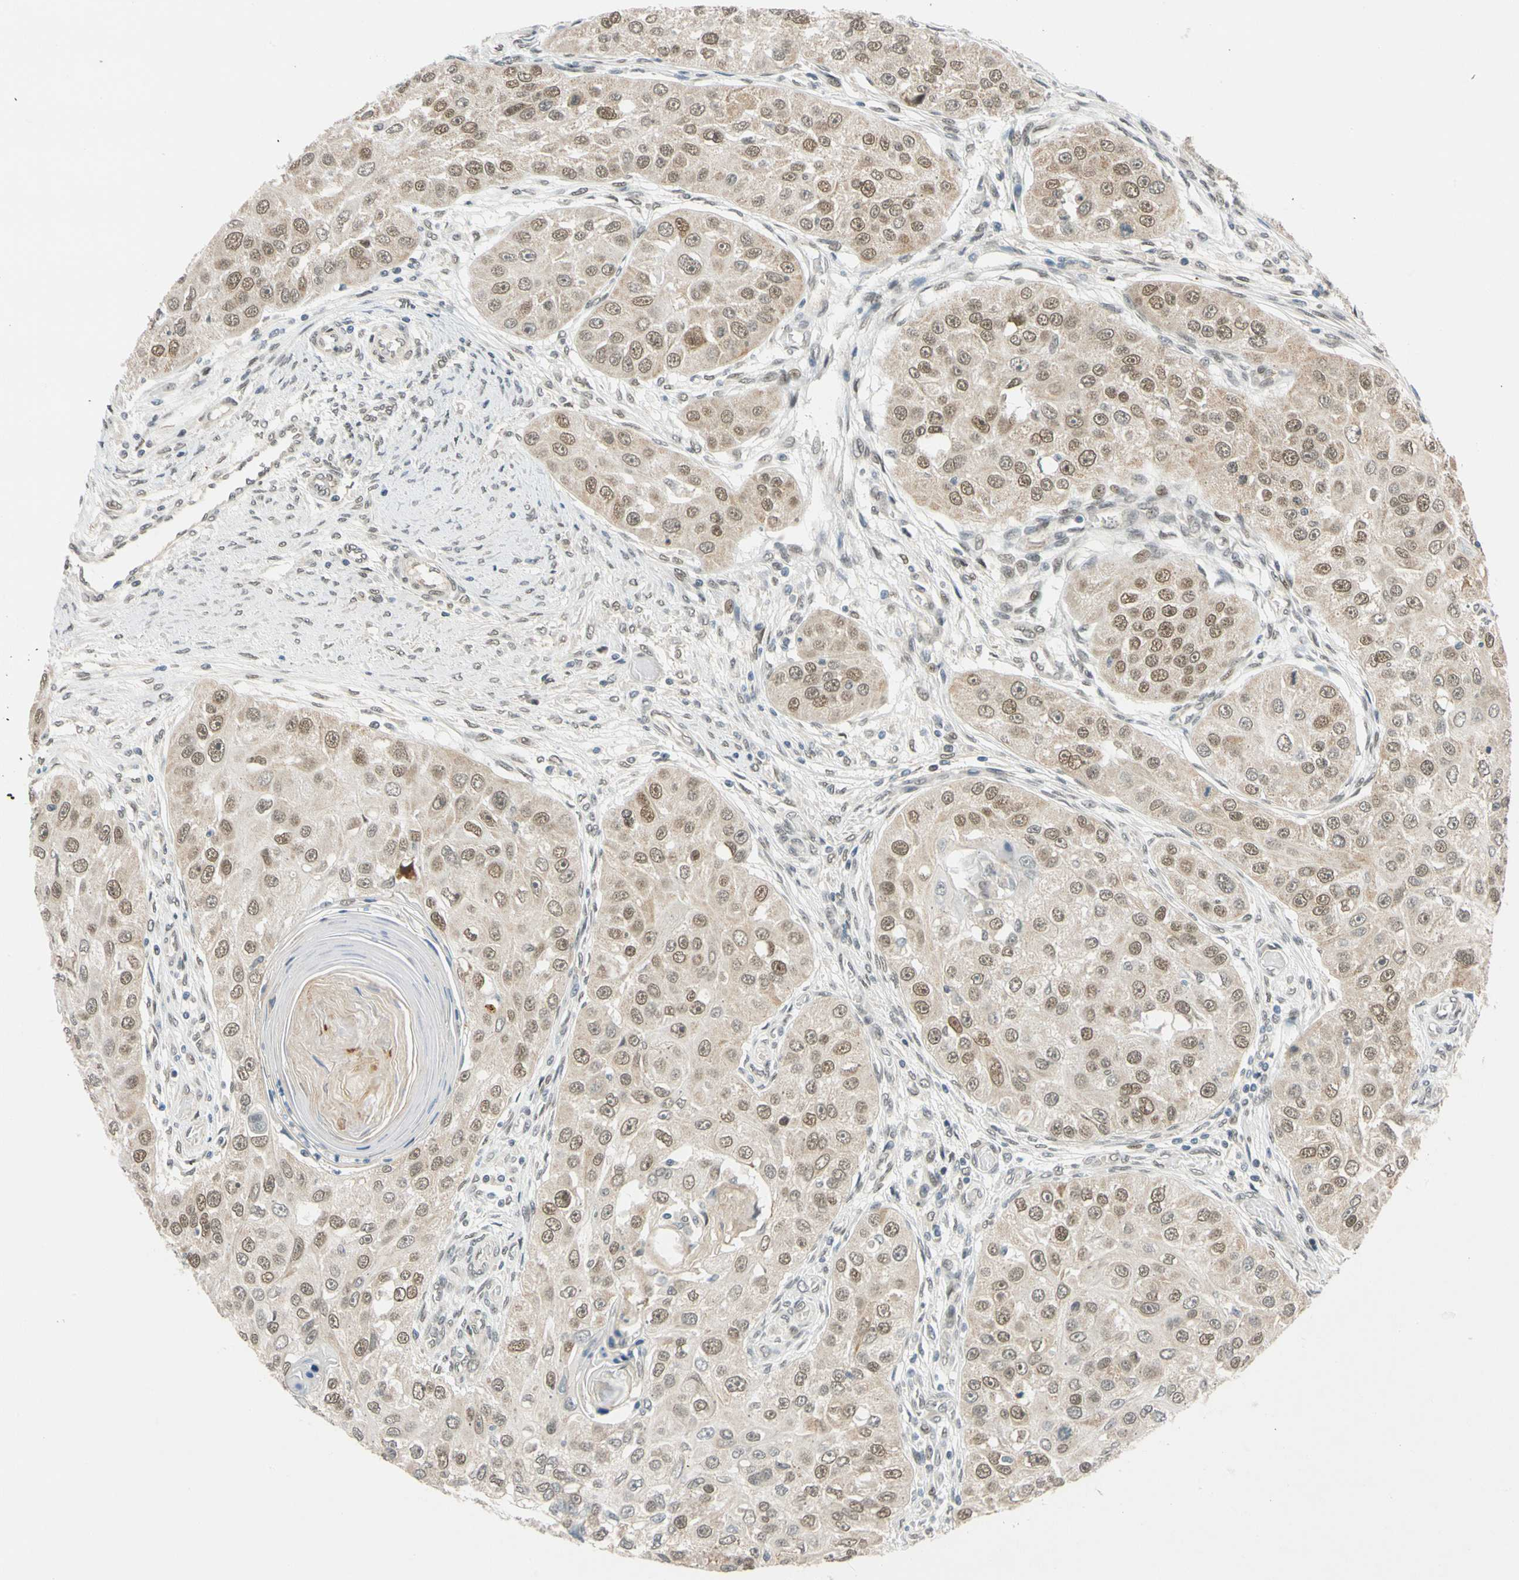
{"staining": {"intensity": "moderate", "quantity": ">75%", "location": "cytoplasmic/membranous,nuclear"}, "tissue": "head and neck cancer", "cell_type": "Tumor cells", "image_type": "cancer", "snomed": [{"axis": "morphology", "description": "Normal tissue, NOS"}, {"axis": "morphology", "description": "Squamous cell carcinoma, NOS"}, {"axis": "topography", "description": "Skeletal muscle"}, {"axis": "topography", "description": "Head-Neck"}], "caption": "High-power microscopy captured an immunohistochemistry (IHC) photomicrograph of head and neck cancer (squamous cell carcinoma), revealing moderate cytoplasmic/membranous and nuclear expression in approximately >75% of tumor cells.", "gene": "POGZ", "patient": {"sex": "male", "age": 51}}